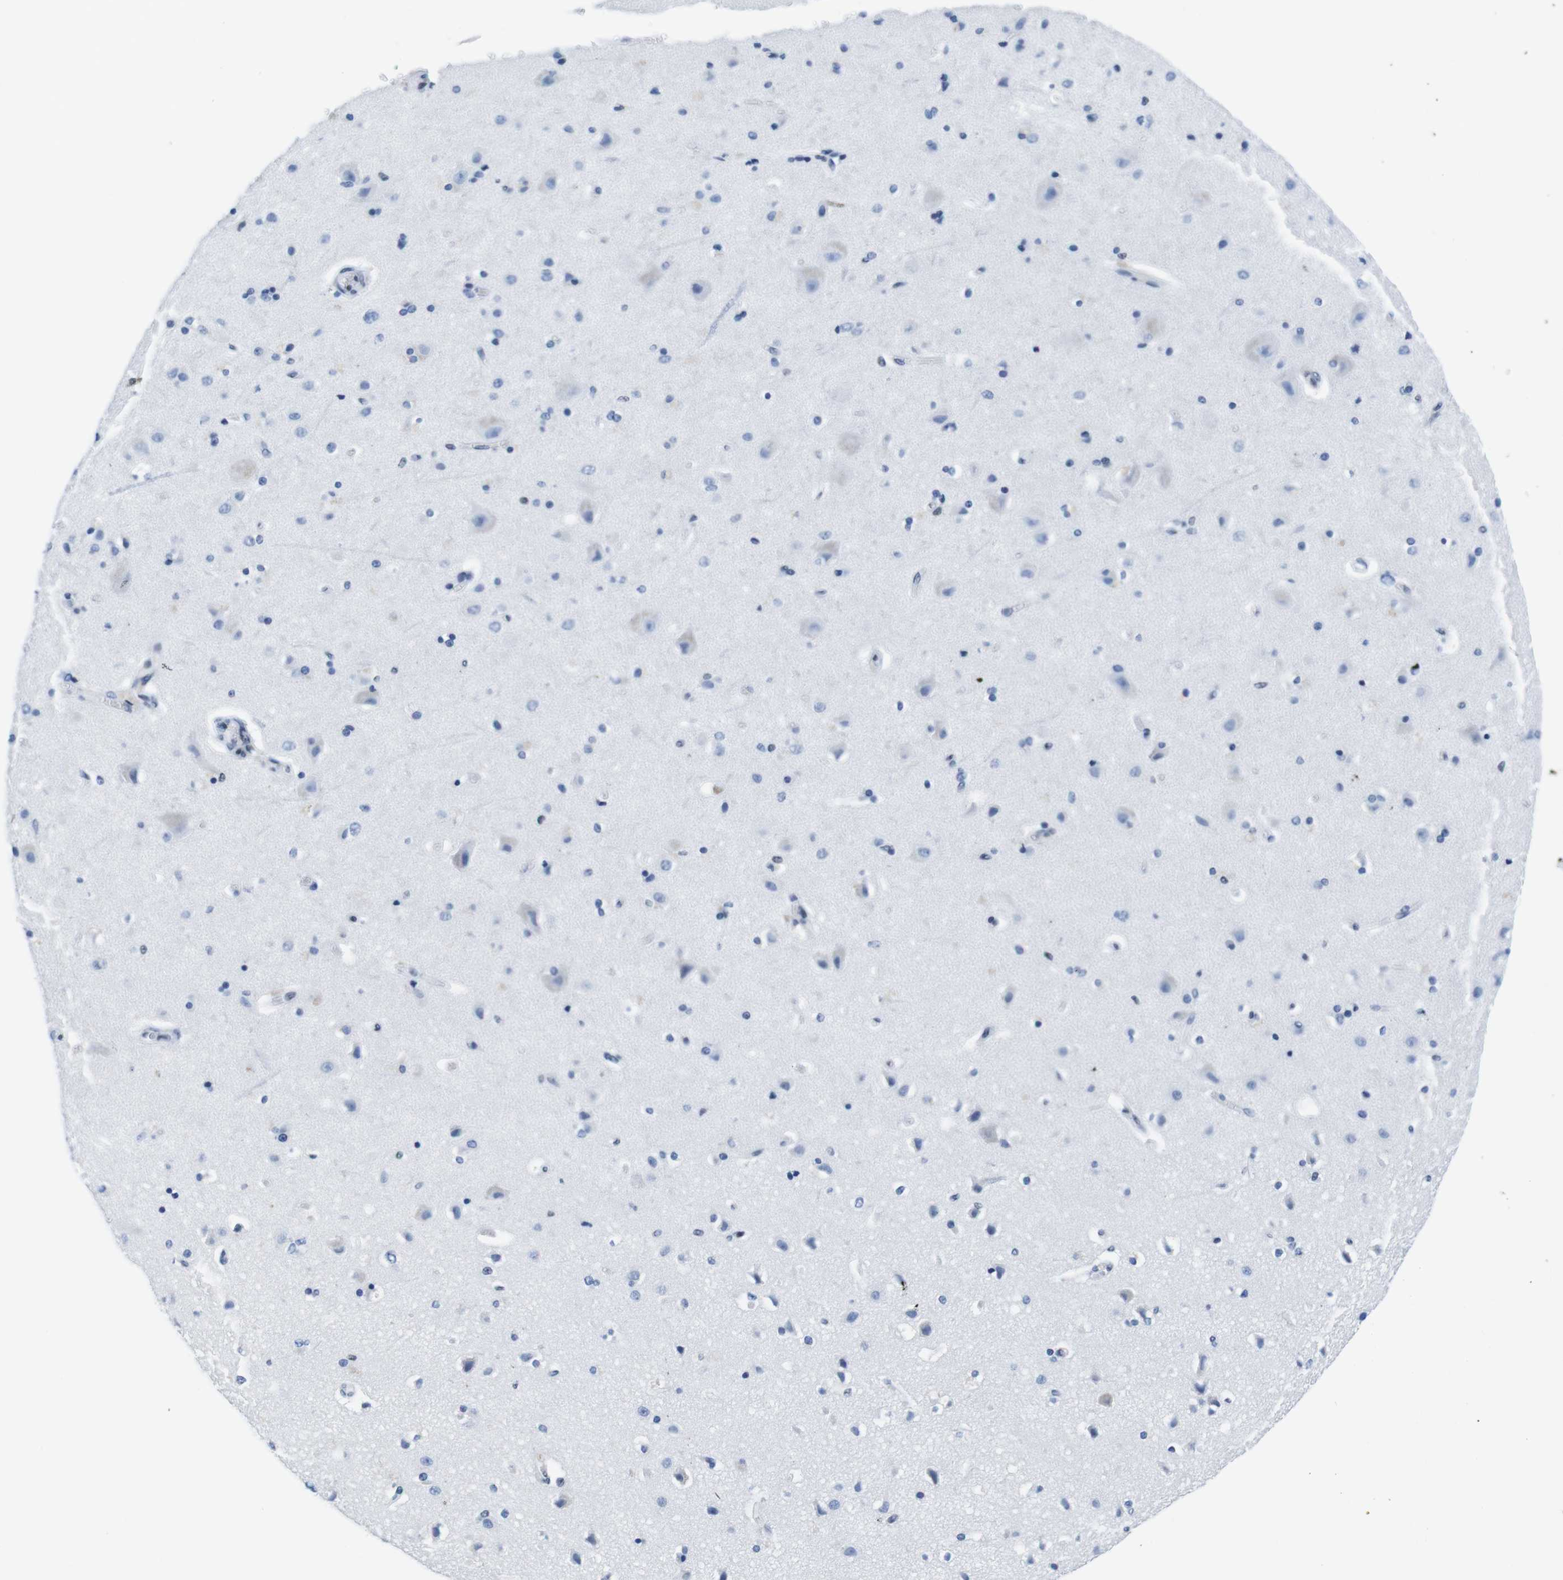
{"staining": {"intensity": "negative", "quantity": "none", "location": "none"}, "tissue": "cerebral cortex", "cell_type": "Endothelial cells", "image_type": "normal", "snomed": [{"axis": "morphology", "description": "Normal tissue, NOS"}, {"axis": "topography", "description": "Cerebral cortex"}], "caption": "This is an immunohistochemistry (IHC) histopathology image of unremarkable human cerebral cortex. There is no expression in endothelial cells.", "gene": "IFI16", "patient": {"sex": "female", "age": 54}}